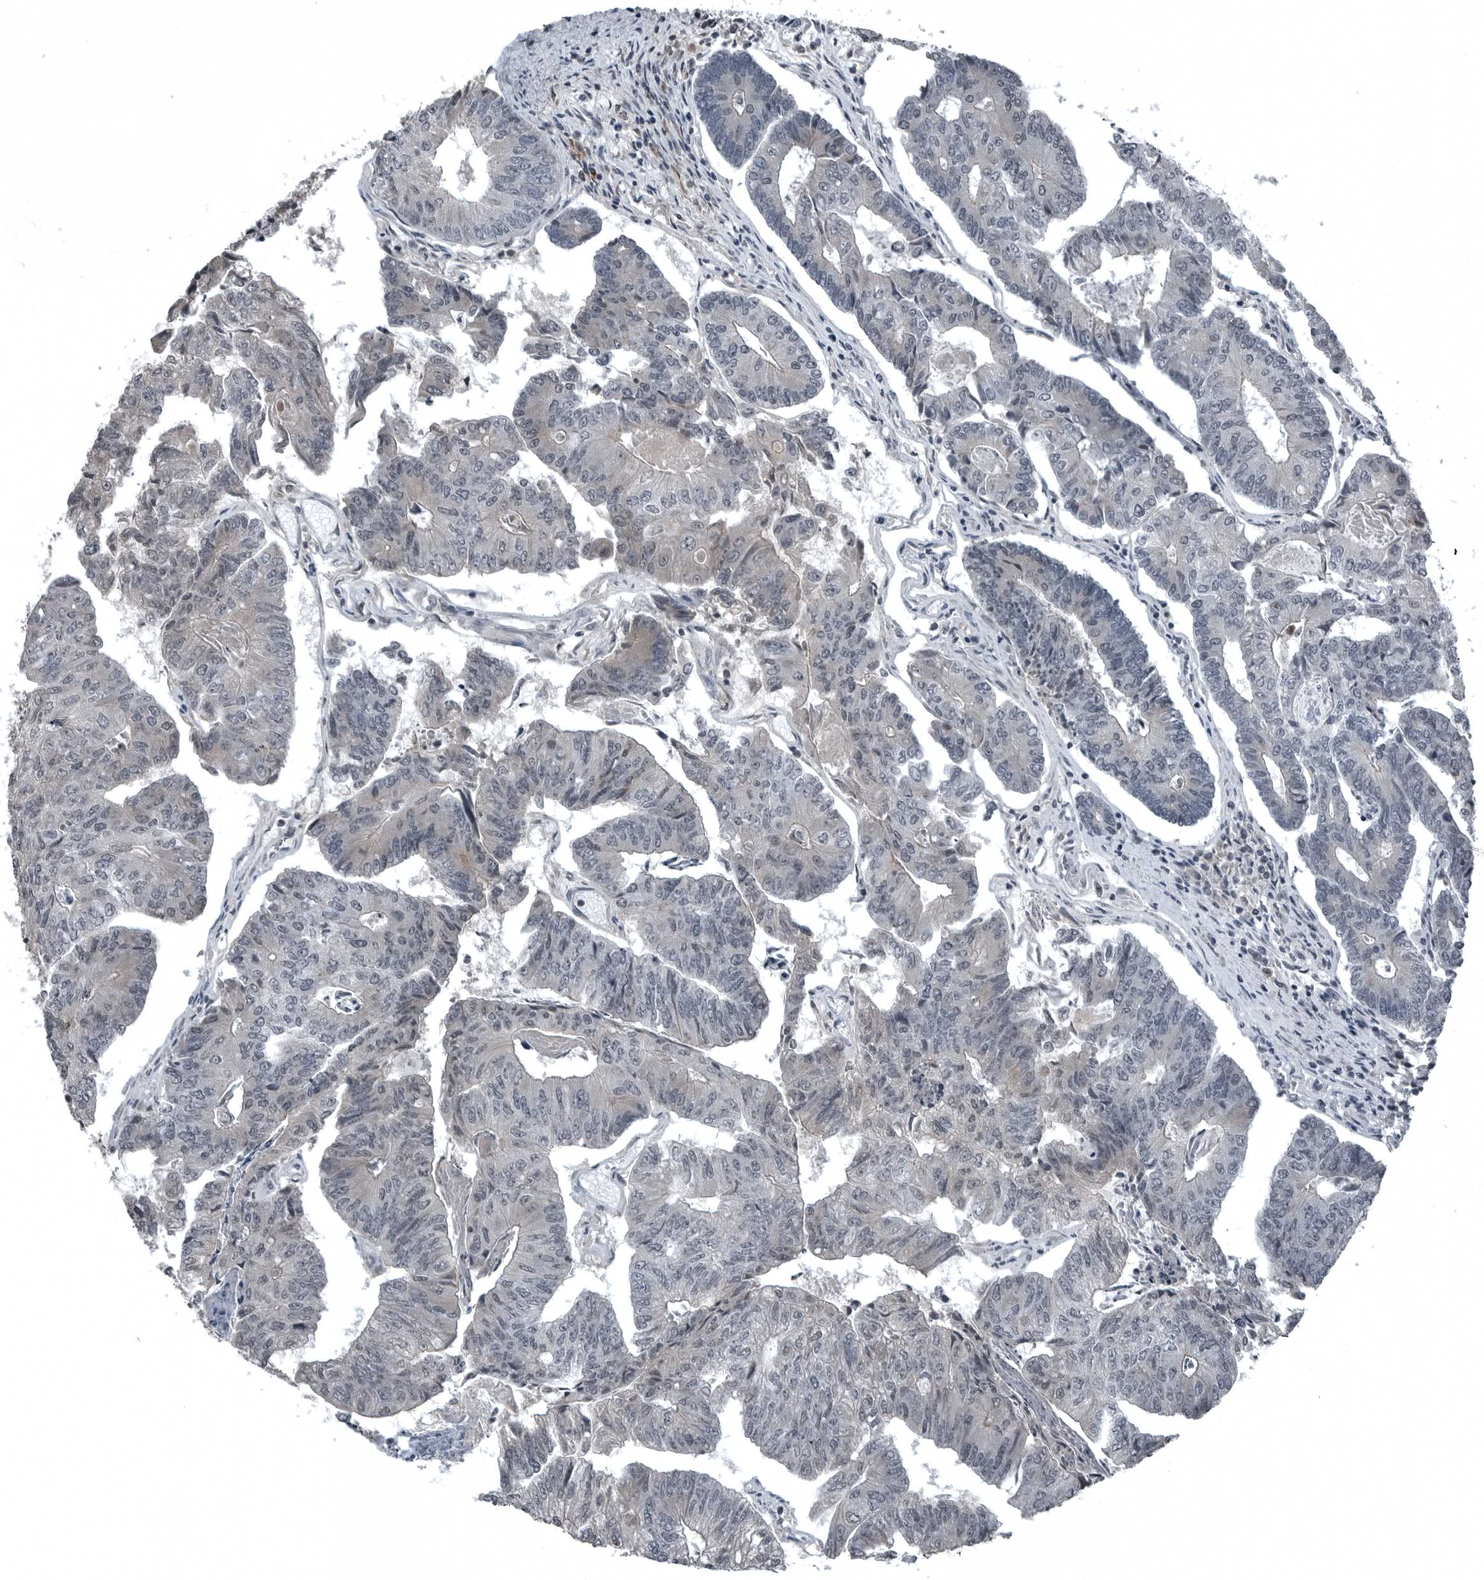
{"staining": {"intensity": "negative", "quantity": "none", "location": "none"}, "tissue": "colorectal cancer", "cell_type": "Tumor cells", "image_type": "cancer", "snomed": [{"axis": "morphology", "description": "Adenocarcinoma, NOS"}, {"axis": "topography", "description": "Colon"}], "caption": "Adenocarcinoma (colorectal) was stained to show a protein in brown. There is no significant positivity in tumor cells. Brightfield microscopy of immunohistochemistry (IHC) stained with DAB (3,3'-diaminobenzidine) (brown) and hematoxylin (blue), captured at high magnification.", "gene": "GAK", "patient": {"sex": "female", "age": 67}}